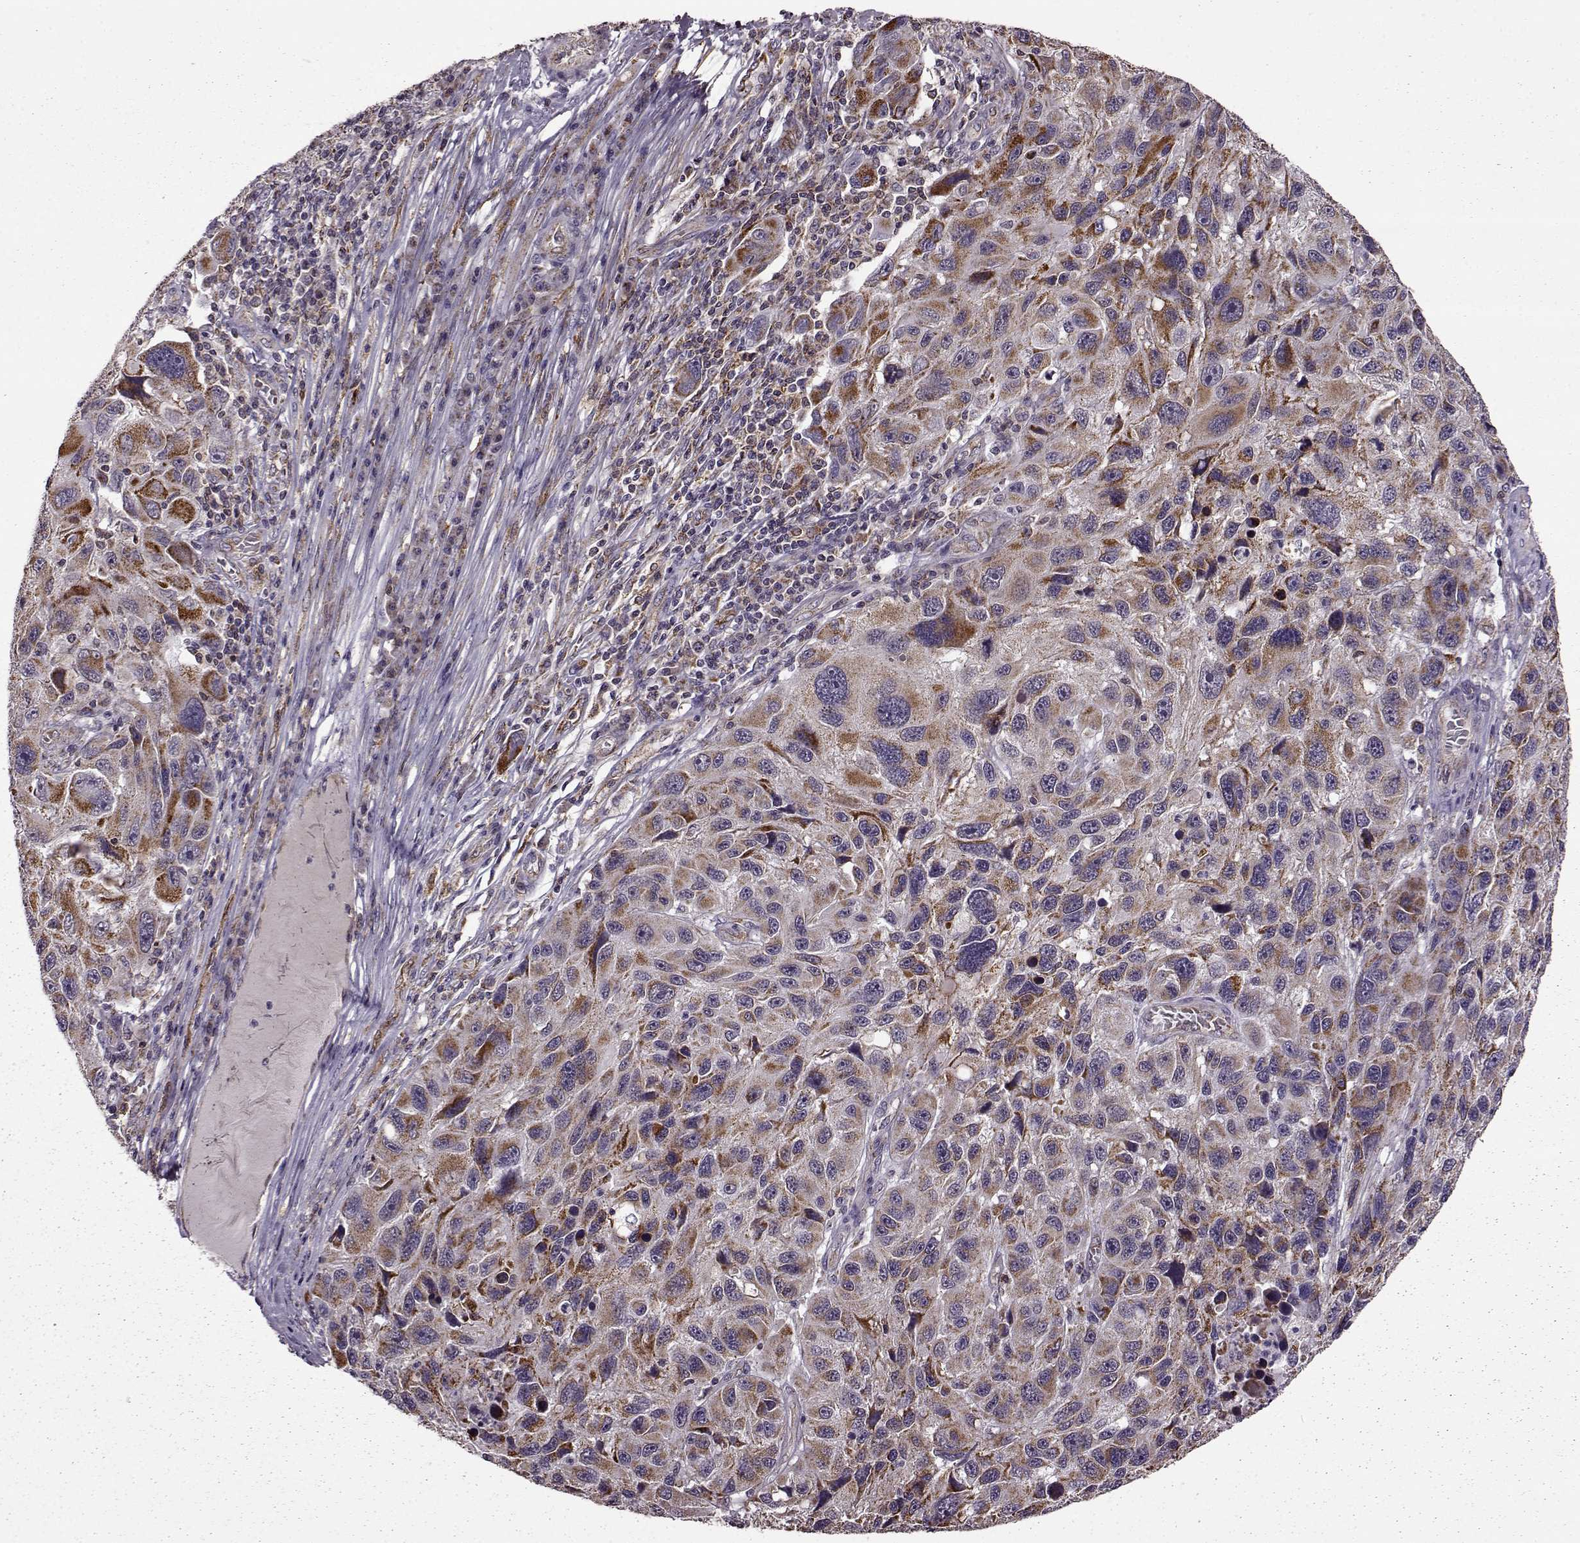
{"staining": {"intensity": "strong", "quantity": ">75%", "location": "cytoplasmic/membranous"}, "tissue": "melanoma", "cell_type": "Tumor cells", "image_type": "cancer", "snomed": [{"axis": "morphology", "description": "Malignant melanoma, NOS"}, {"axis": "topography", "description": "Skin"}], "caption": "This photomicrograph shows immunohistochemistry (IHC) staining of melanoma, with high strong cytoplasmic/membranous expression in about >75% of tumor cells.", "gene": "MTSS1", "patient": {"sex": "male", "age": 53}}